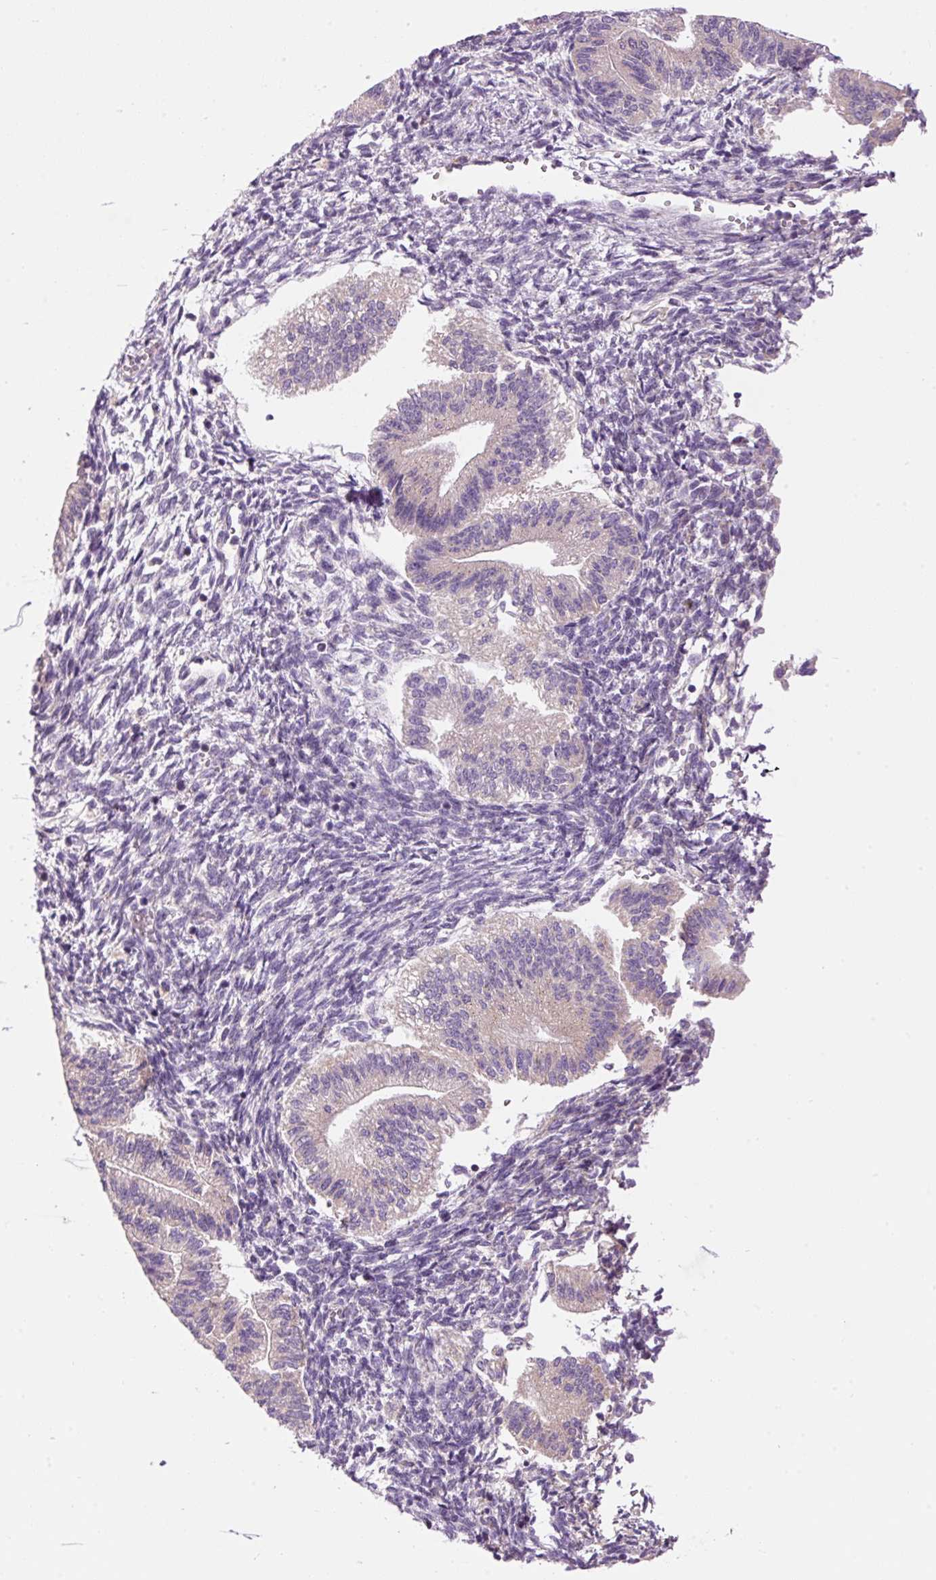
{"staining": {"intensity": "negative", "quantity": "none", "location": "none"}, "tissue": "endometrium", "cell_type": "Cells in endometrial stroma", "image_type": "normal", "snomed": [{"axis": "morphology", "description": "Normal tissue, NOS"}, {"axis": "topography", "description": "Endometrium"}], "caption": "High power microscopy photomicrograph of an IHC micrograph of benign endometrium, revealing no significant staining in cells in endometrial stroma.", "gene": "PNPLA5", "patient": {"sex": "female", "age": 25}}